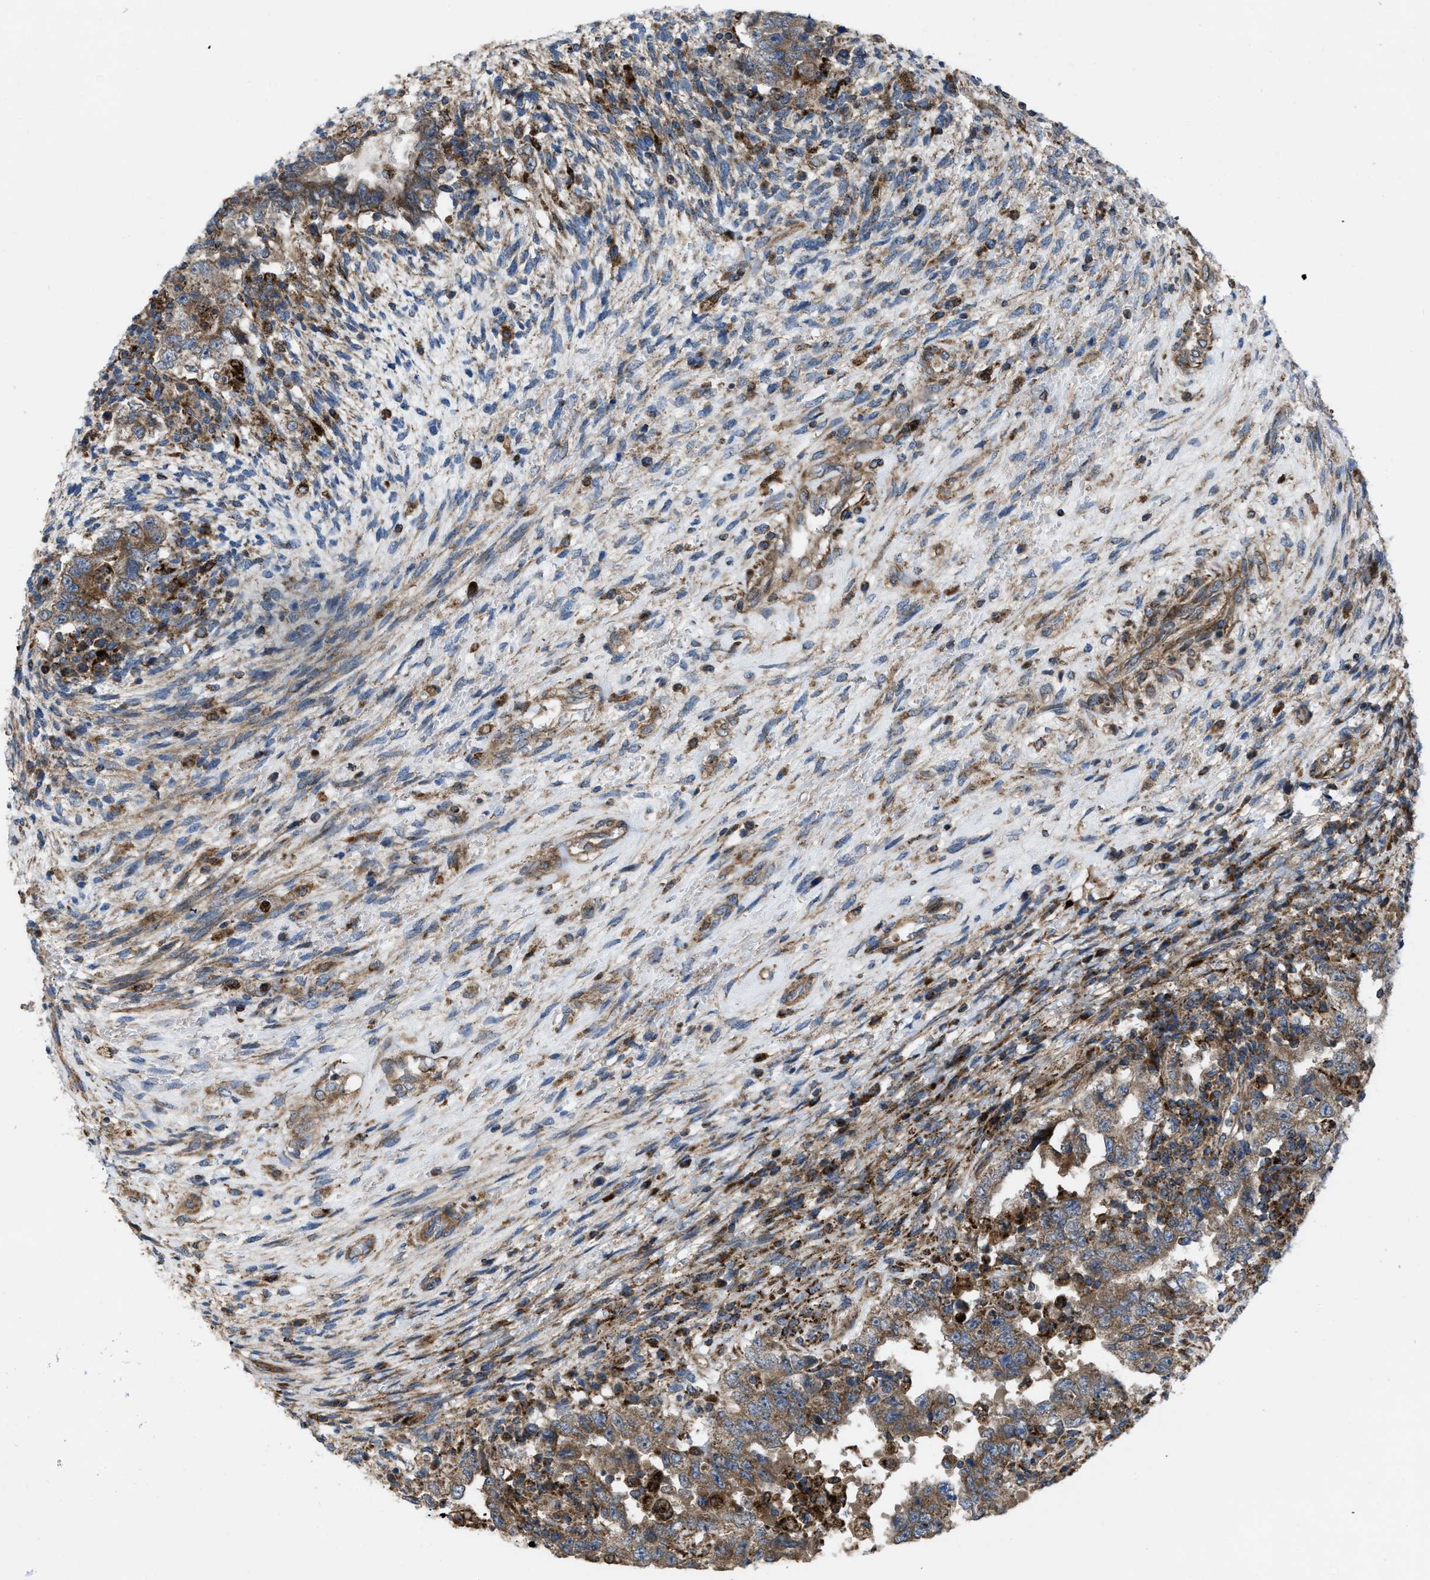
{"staining": {"intensity": "moderate", "quantity": ">75%", "location": "cytoplasmic/membranous"}, "tissue": "testis cancer", "cell_type": "Tumor cells", "image_type": "cancer", "snomed": [{"axis": "morphology", "description": "Carcinoma, Embryonal, NOS"}, {"axis": "topography", "description": "Testis"}], "caption": "DAB immunohistochemical staining of embryonal carcinoma (testis) shows moderate cytoplasmic/membranous protein positivity in about >75% of tumor cells.", "gene": "PER3", "patient": {"sex": "male", "age": 26}}